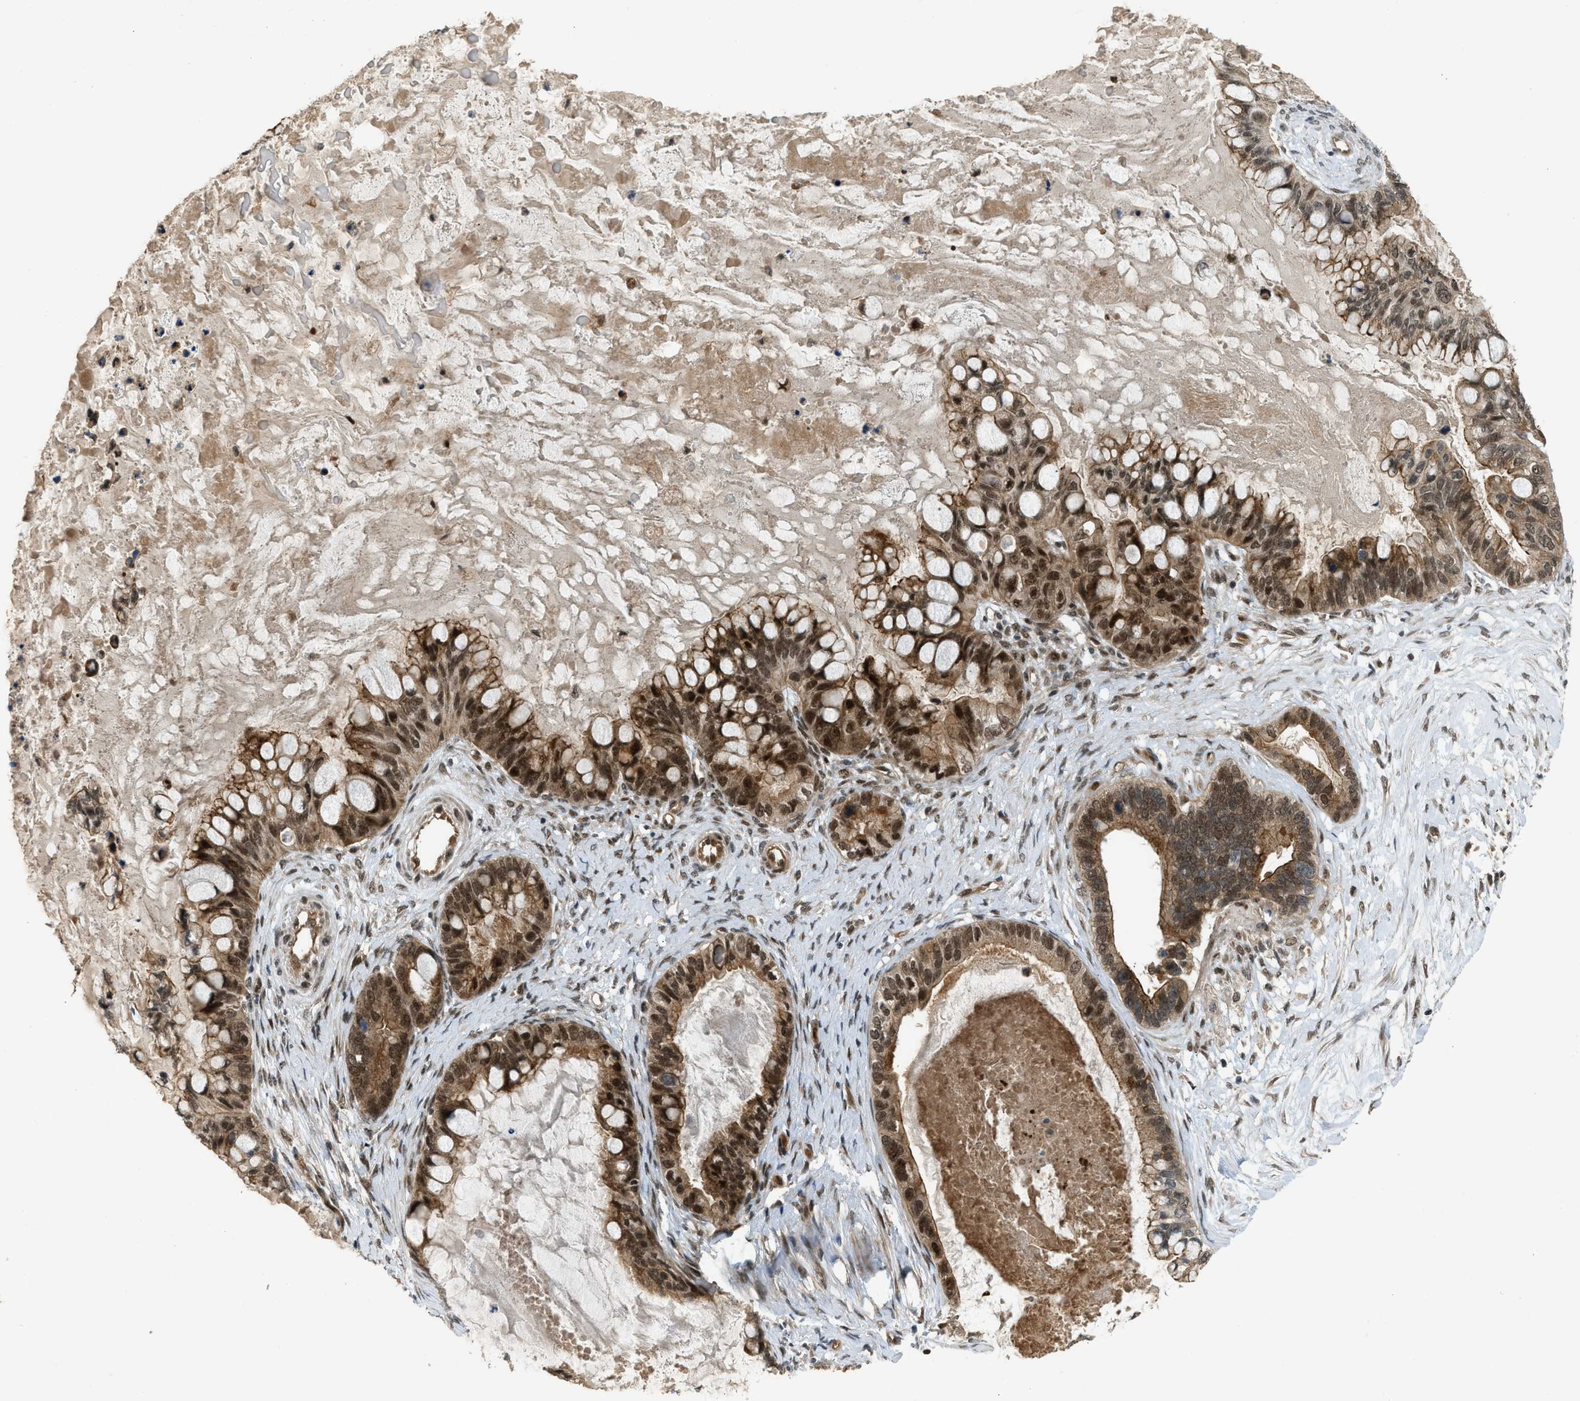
{"staining": {"intensity": "strong", "quantity": ">75%", "location": "cytoplasmic/membranous,nuclear"}, "tissue": "ovarian cancer", "cell_type": "Tumor cells", "image_type": "cancer", "snomed": [{"axis": "morphology", "description": "Cystadenocarcinoma, mucinous, NOS"}, {"axis": "topography", "description": "Ovary"}], "caption": "The histopathology image exhibits staining of ovarian cancer (mucinous cystadenocarcinoma), revealing strong cytoplasmic/membranous and nuclear protein expression (brown color) within tumor cells.", "gene": "GET1", "patient": {"sex": "female", "age": 80}}